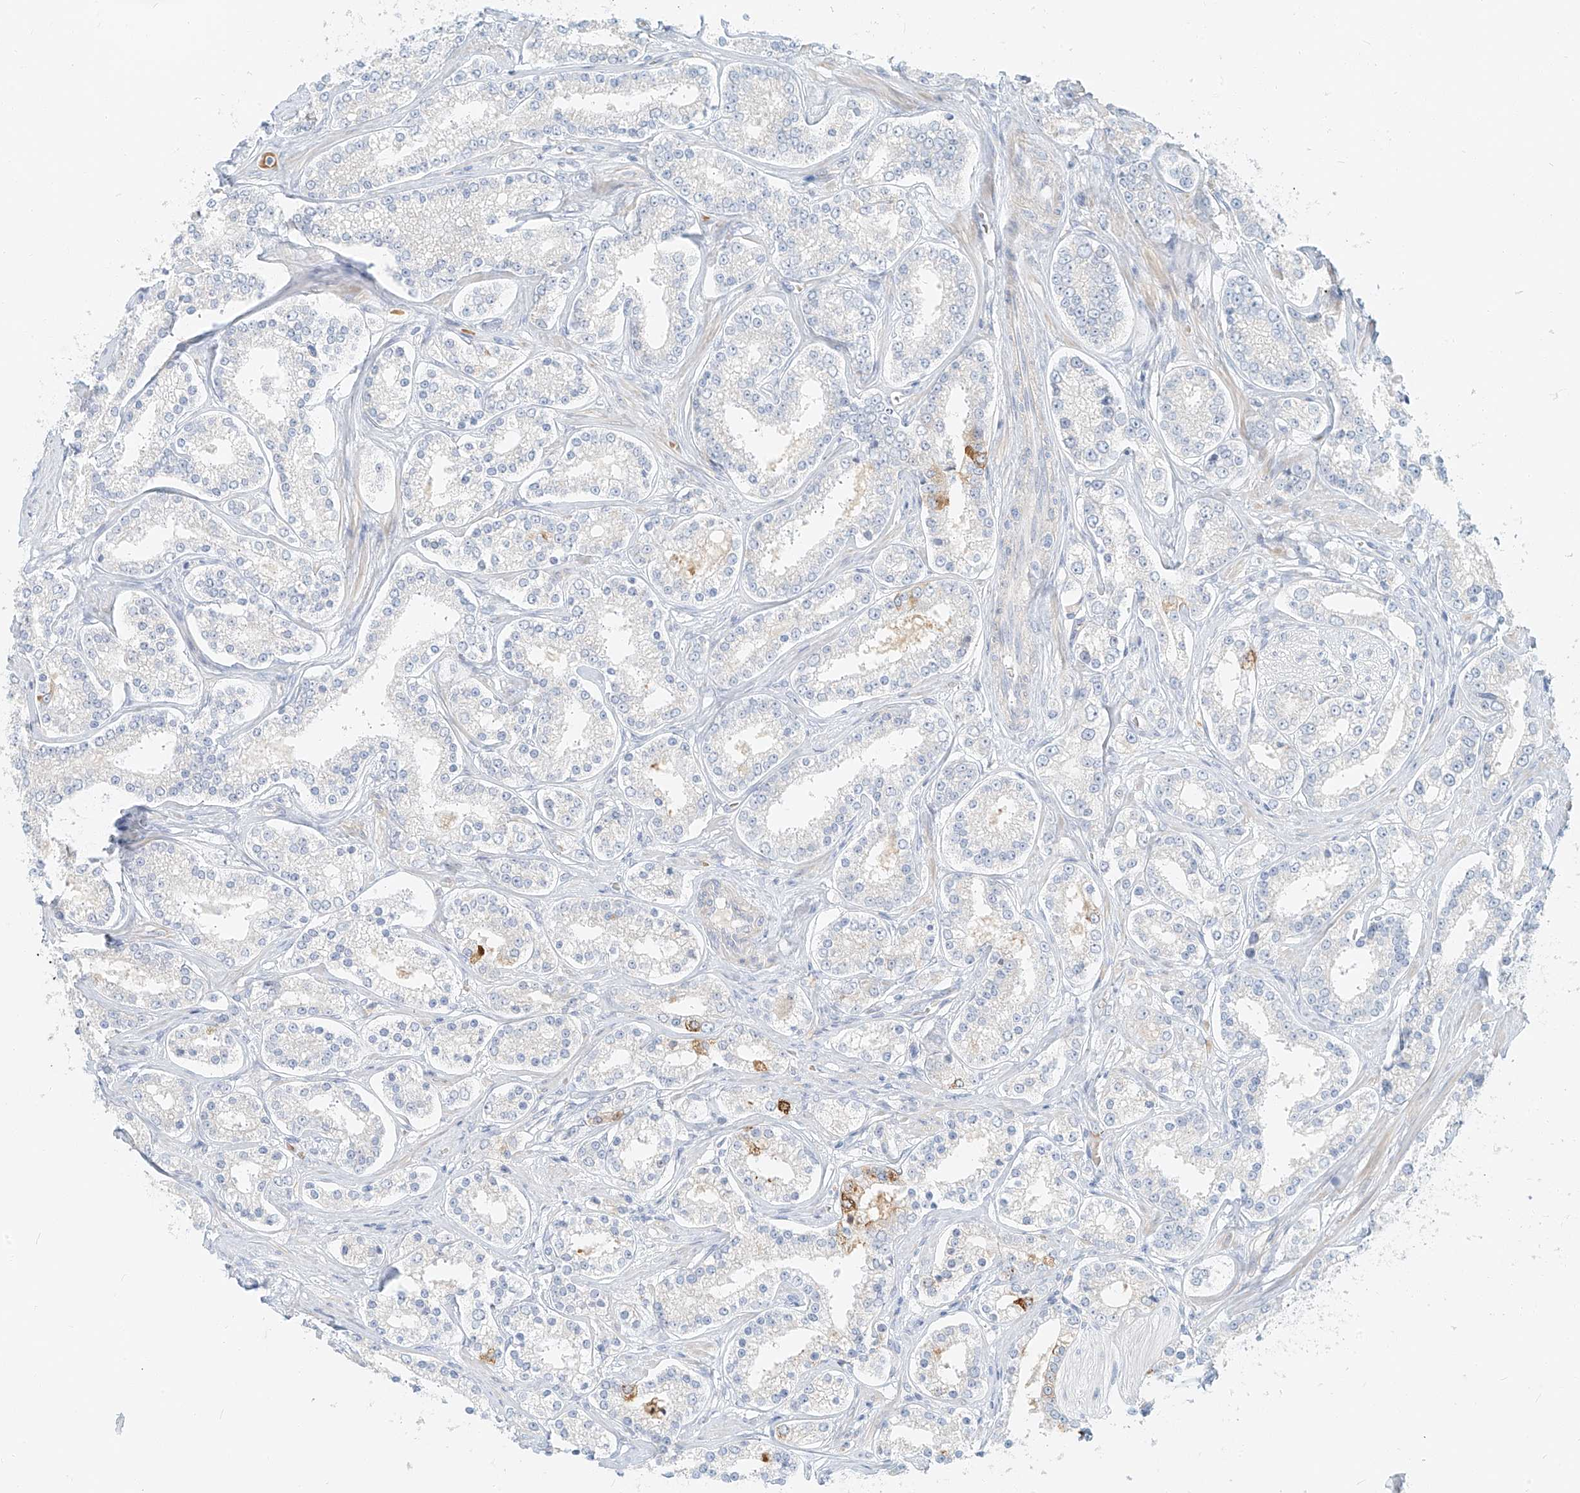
{"staining": {"intensity": "moderate", "quantity": "<25%", "location": "cytoplasmic/membranous"}, "tissue": "prostate cancer", "cell_type": "Tumor cells", "image_type": "cancer", "snomed": [{"axis": "morphology", "description": "Normal tissue, NOS"}, {"axis": "morphology", "description": "Adenocarcinoma, High grade"}, {"axis": "topography", "description": "Prostate"}], "caption": "IHC staining of prostate adenocarcinoma (high-grade), which shows low levels of moderate cytoplasmic/membranous expression in approximately <25% of tumor cells indicating moderate cytoplasmic/membranous protein staining. The staining was performed using DAB (brown) for protein detection and nuclei were counterstained in hematoxylin (blue).", "gene": "PGC", "patient": {"sex": "male", "age": 83}}